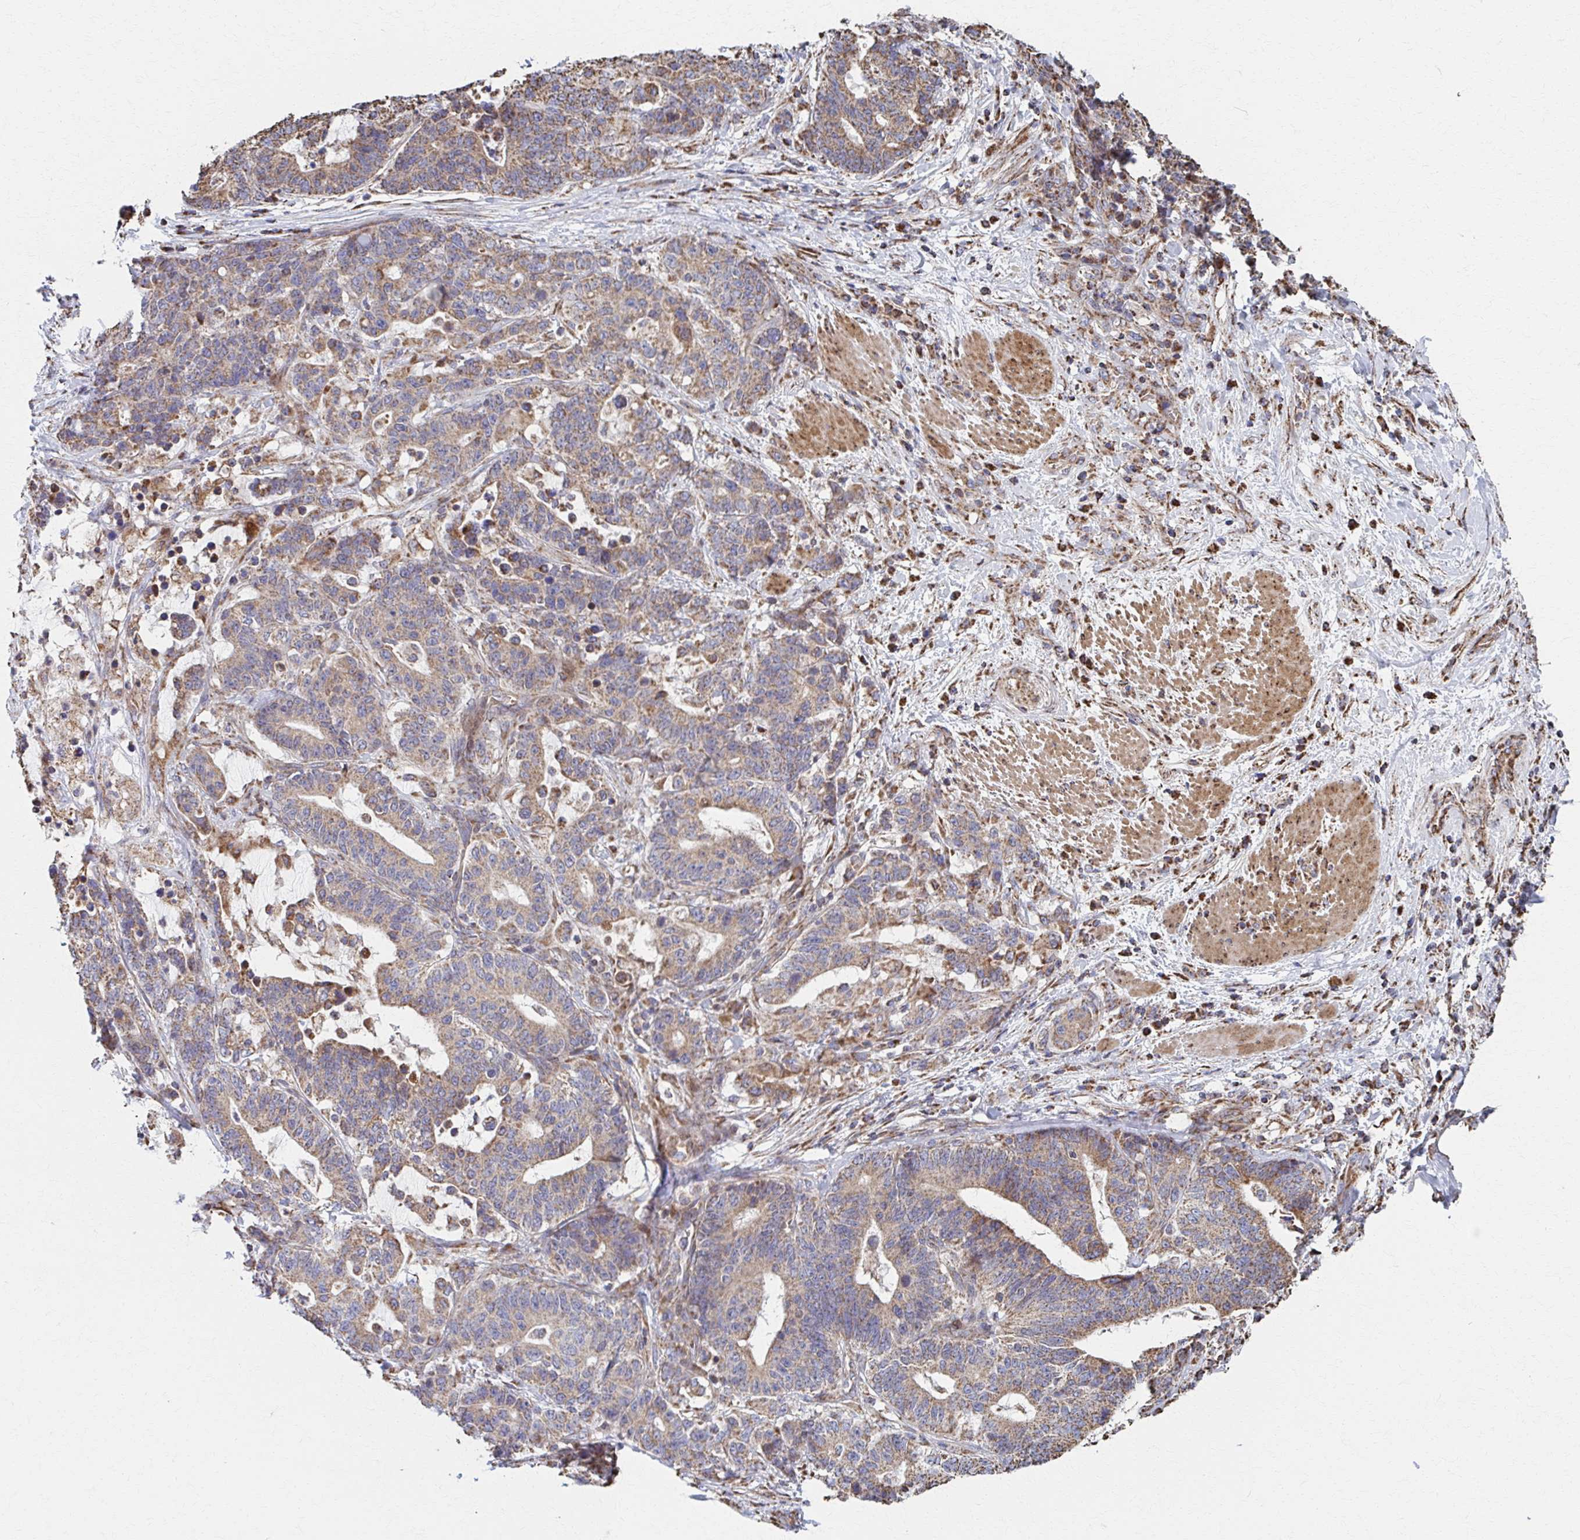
{"staining": {"intensity": "moderate", "quantity": ">75%", "location": "cytoplasmic/membranous"}, "tissue": "stomach cancer", "cell_type": "Tumor cells", "image_type": "cancer", "snomed": [{"axis": "morphology", "description": "Normal tissue, NOS"}, {"axis": "morphology", "description": "Adenocarcinoma, NOS"}, {"axis": "topography", "description": "Stomach"}], "caption": "A histopathology image of human stomach cancer (adenocarcinoma) stained for a protein demonstrates moderate cytoplasmic/membranous brown staining in tumor cells. The staining is performed using DAB (3,3'-diaminobenzidine) brown chromogen to label protein expression. The nuclei are counter-stained blue using hematoxylin.", "gene": "SAT1", "patient": {"sex": "female", "age": 64}}